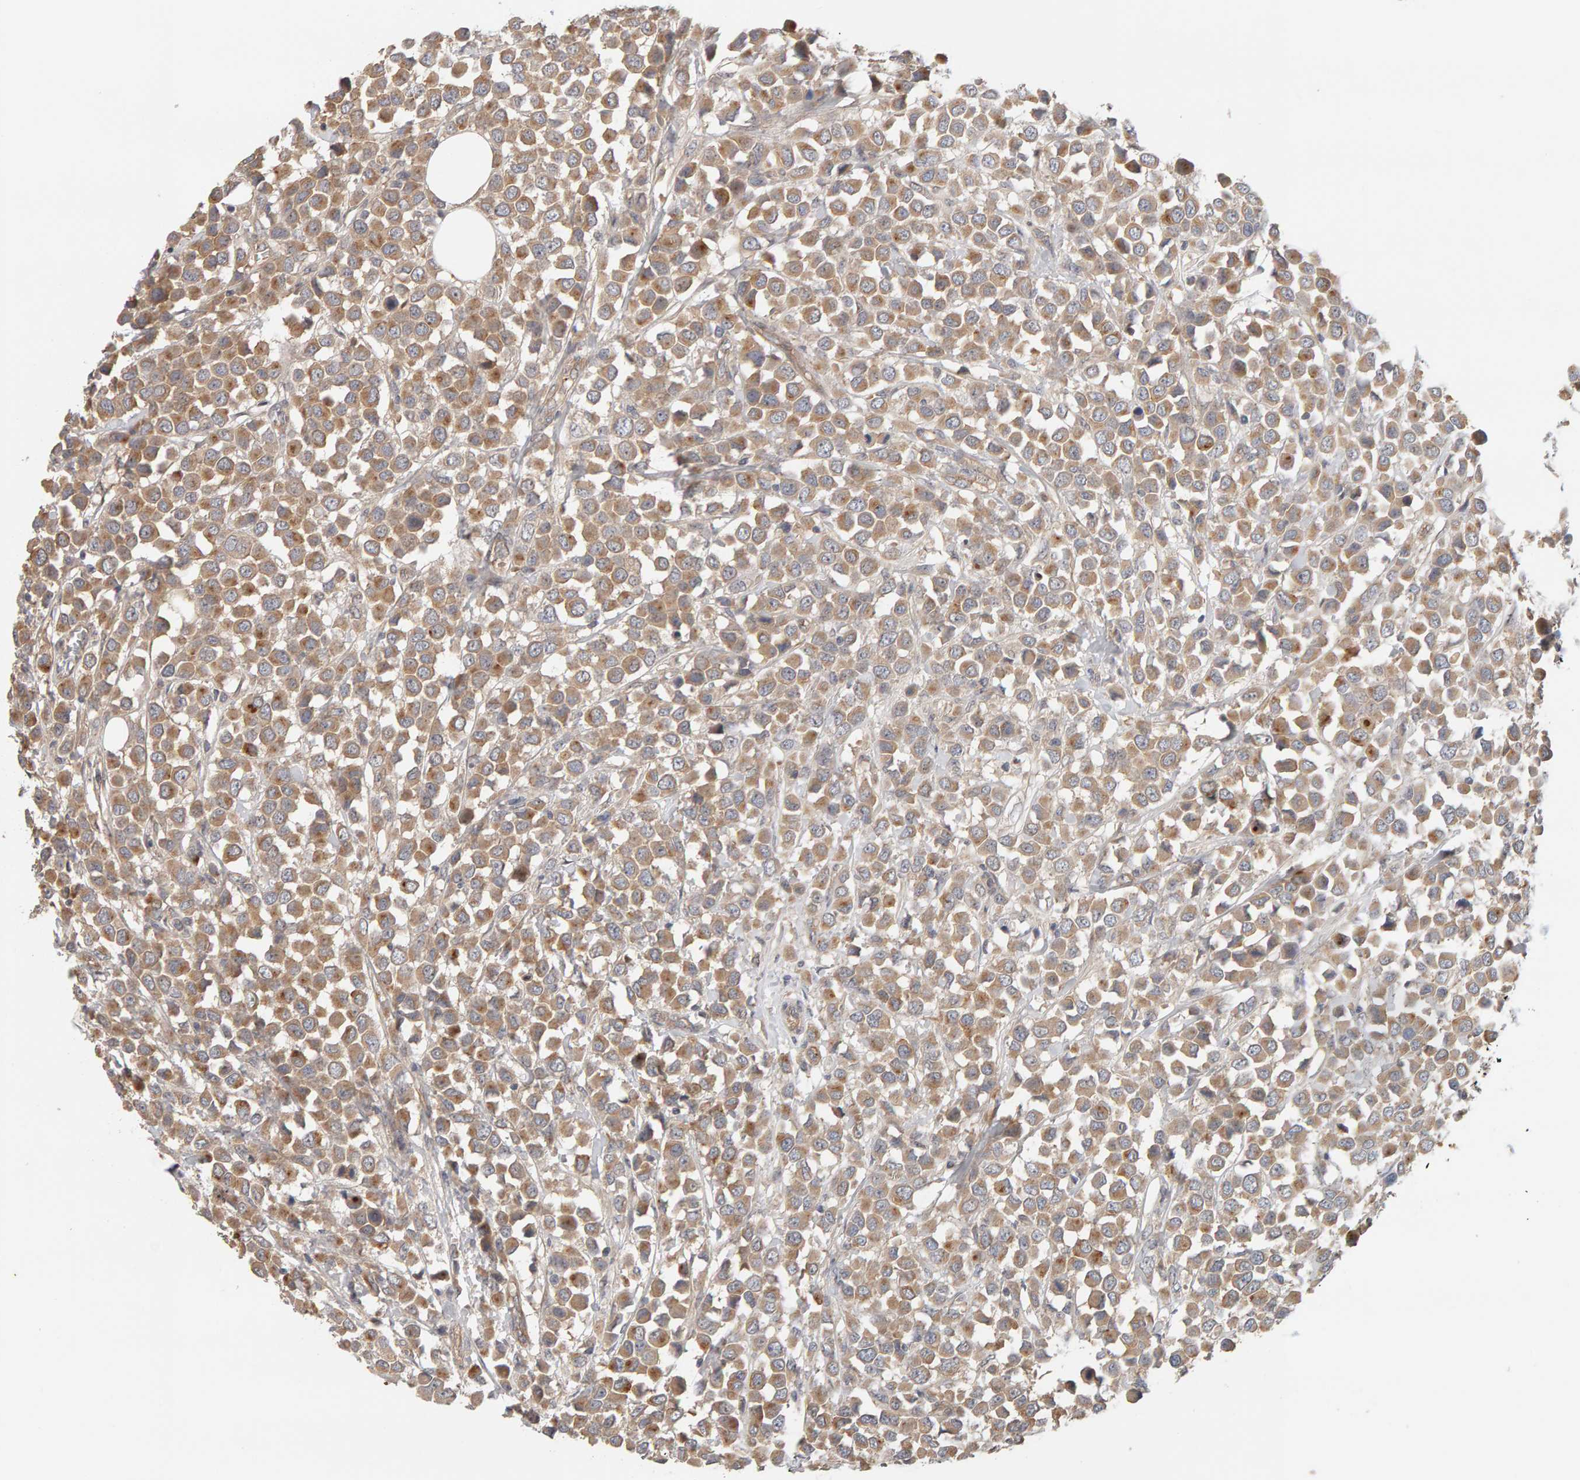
{"staining": {"intensity": "moderate", "quantity": ">75%", "location": "cytoplasmic/membranous"}, "tissue": "breast cancer", "cell_type": "Tumor cells", "image_type": "cancer", "snomed": [{"axis": "morphology", "description": "Duct carcinoma"}, {"axis": "topography", "description": "Breast"}], "caption": "Brown immunohistochemical staining in invasive ductal carcinoma (breast) displays moderate cytoplasmic/membranous expression in about >75% of tumor cells. The staining was performed using DAB, with brown indicating positive protein expression. Nuclei are stained blue with hematoxylin.", "gene": "PPP1R16A", "patient": {"sex": "female", "age": 61}}